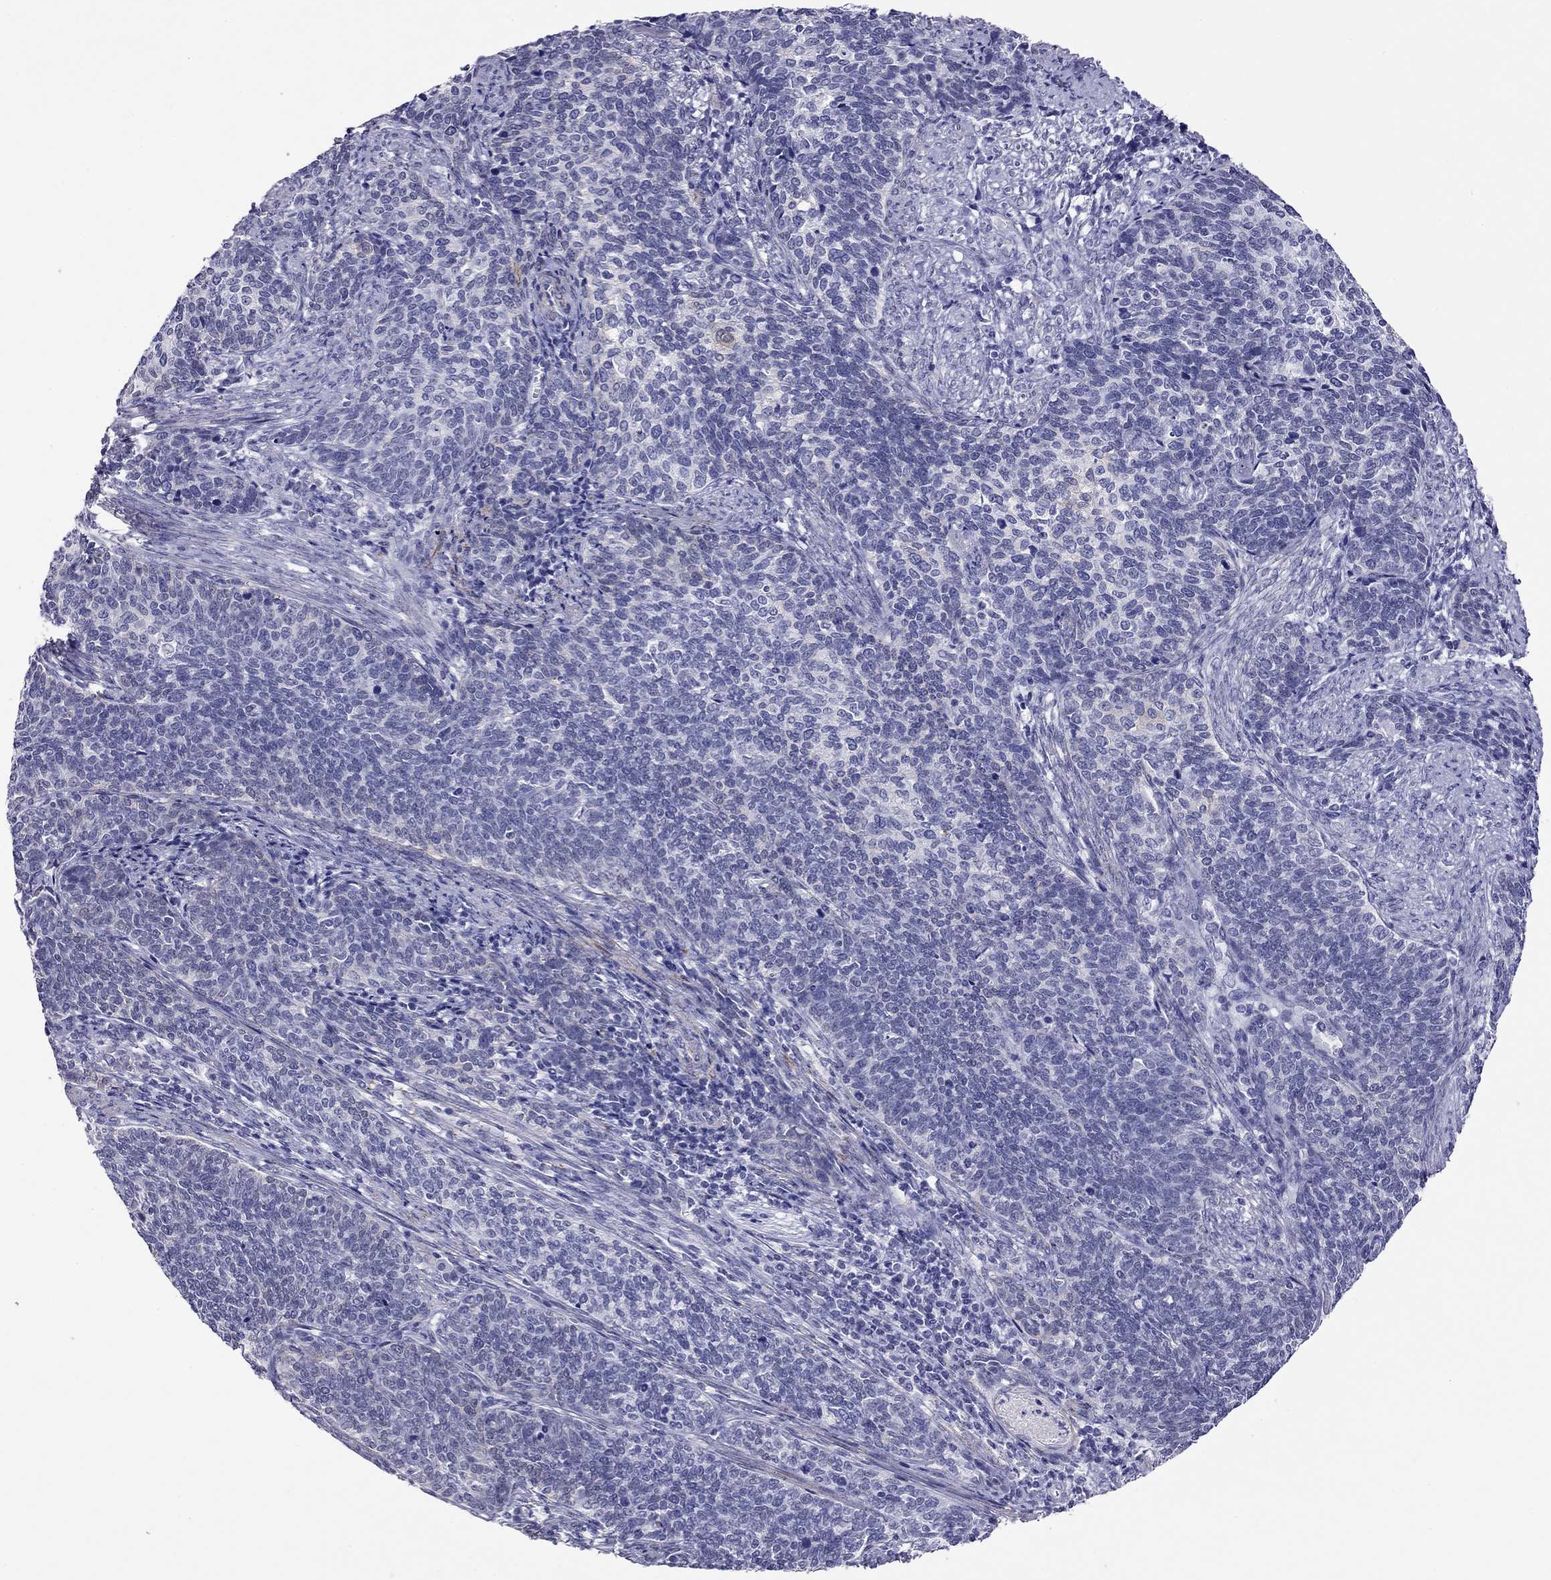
{"staining": {"intensity": "negative", "quantity": "none", "location": "none"}, "tissue": "cervical cancer", "cell_type": "Tumor cells", "image_type": "cancer", "snomed": [{"axis": "morphology", "description": "Squamous cell carcinoma, NOS"}, {"axis": "topography", "description": "Cervix"}], "caption": "IHC of human cervical cancer exhibits no positivity in tumor cells. (Brightfield microscopy of DAB immunohistochemistry (IHC) at high magnification).", "gene": "MYMX", "patient": {"sex": "female", "age": 39}}